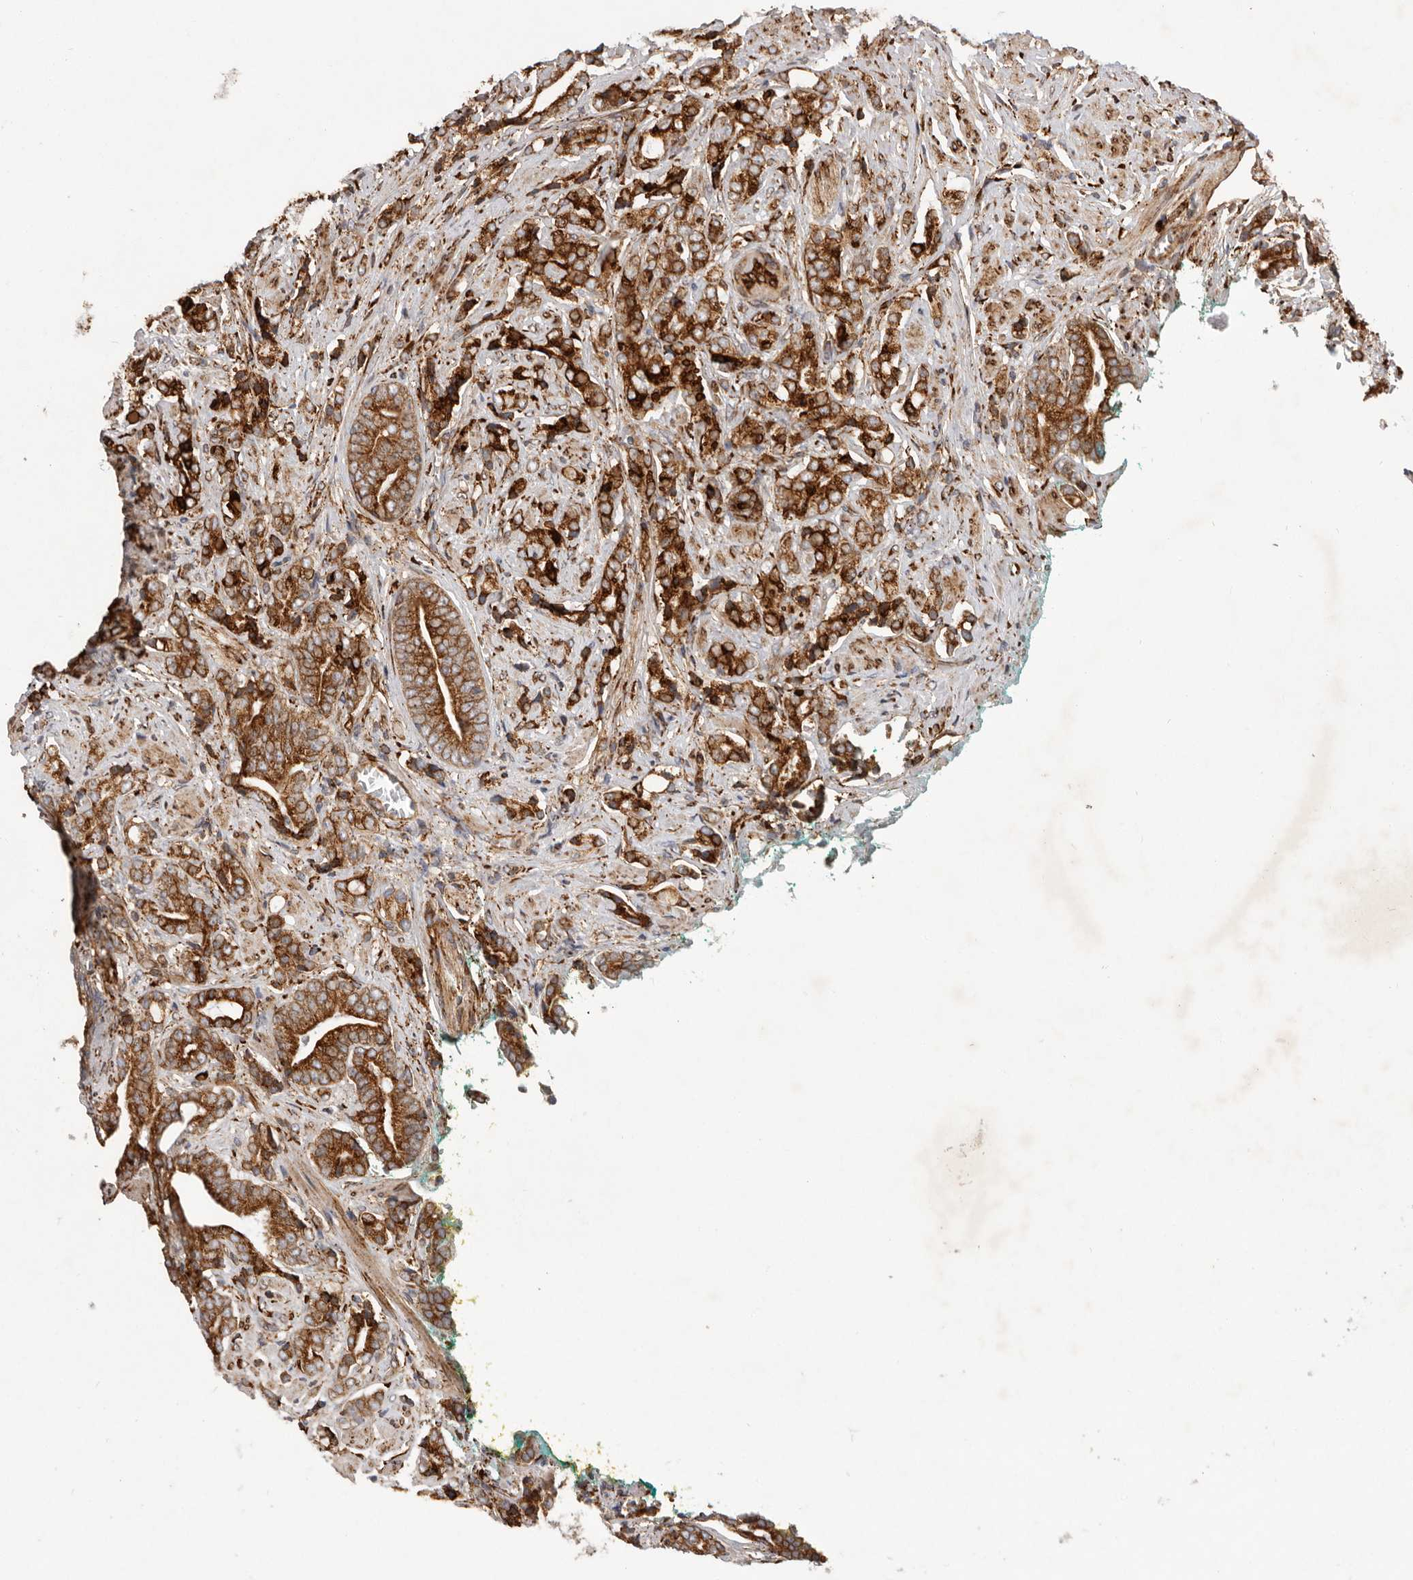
{"staining": {"intensity": "strong", "quantity": ">75%", "location": "cytoplasmic/membranous"}, "tissue": "prostate cancer", "cell_type": "Tumor cells", "image_type": "cancer", "snomed": [{"axis": "morphology", "description": "Adenocarcinoma, High grade"}, {"axis": "topography", "description": "Prostate"}], "caption": "DAB immunohistochemical staining of prostate cancer reveals strong cytoplasmic/membranous protein staining in approximately >75% of tumor cells. (Stains: DAB in brown, nuclei in blue, Microscopy: brightfield microscopy at high magnification).", "gene": "WDTC1", "patient": {"sex": "male", "age": 57}}